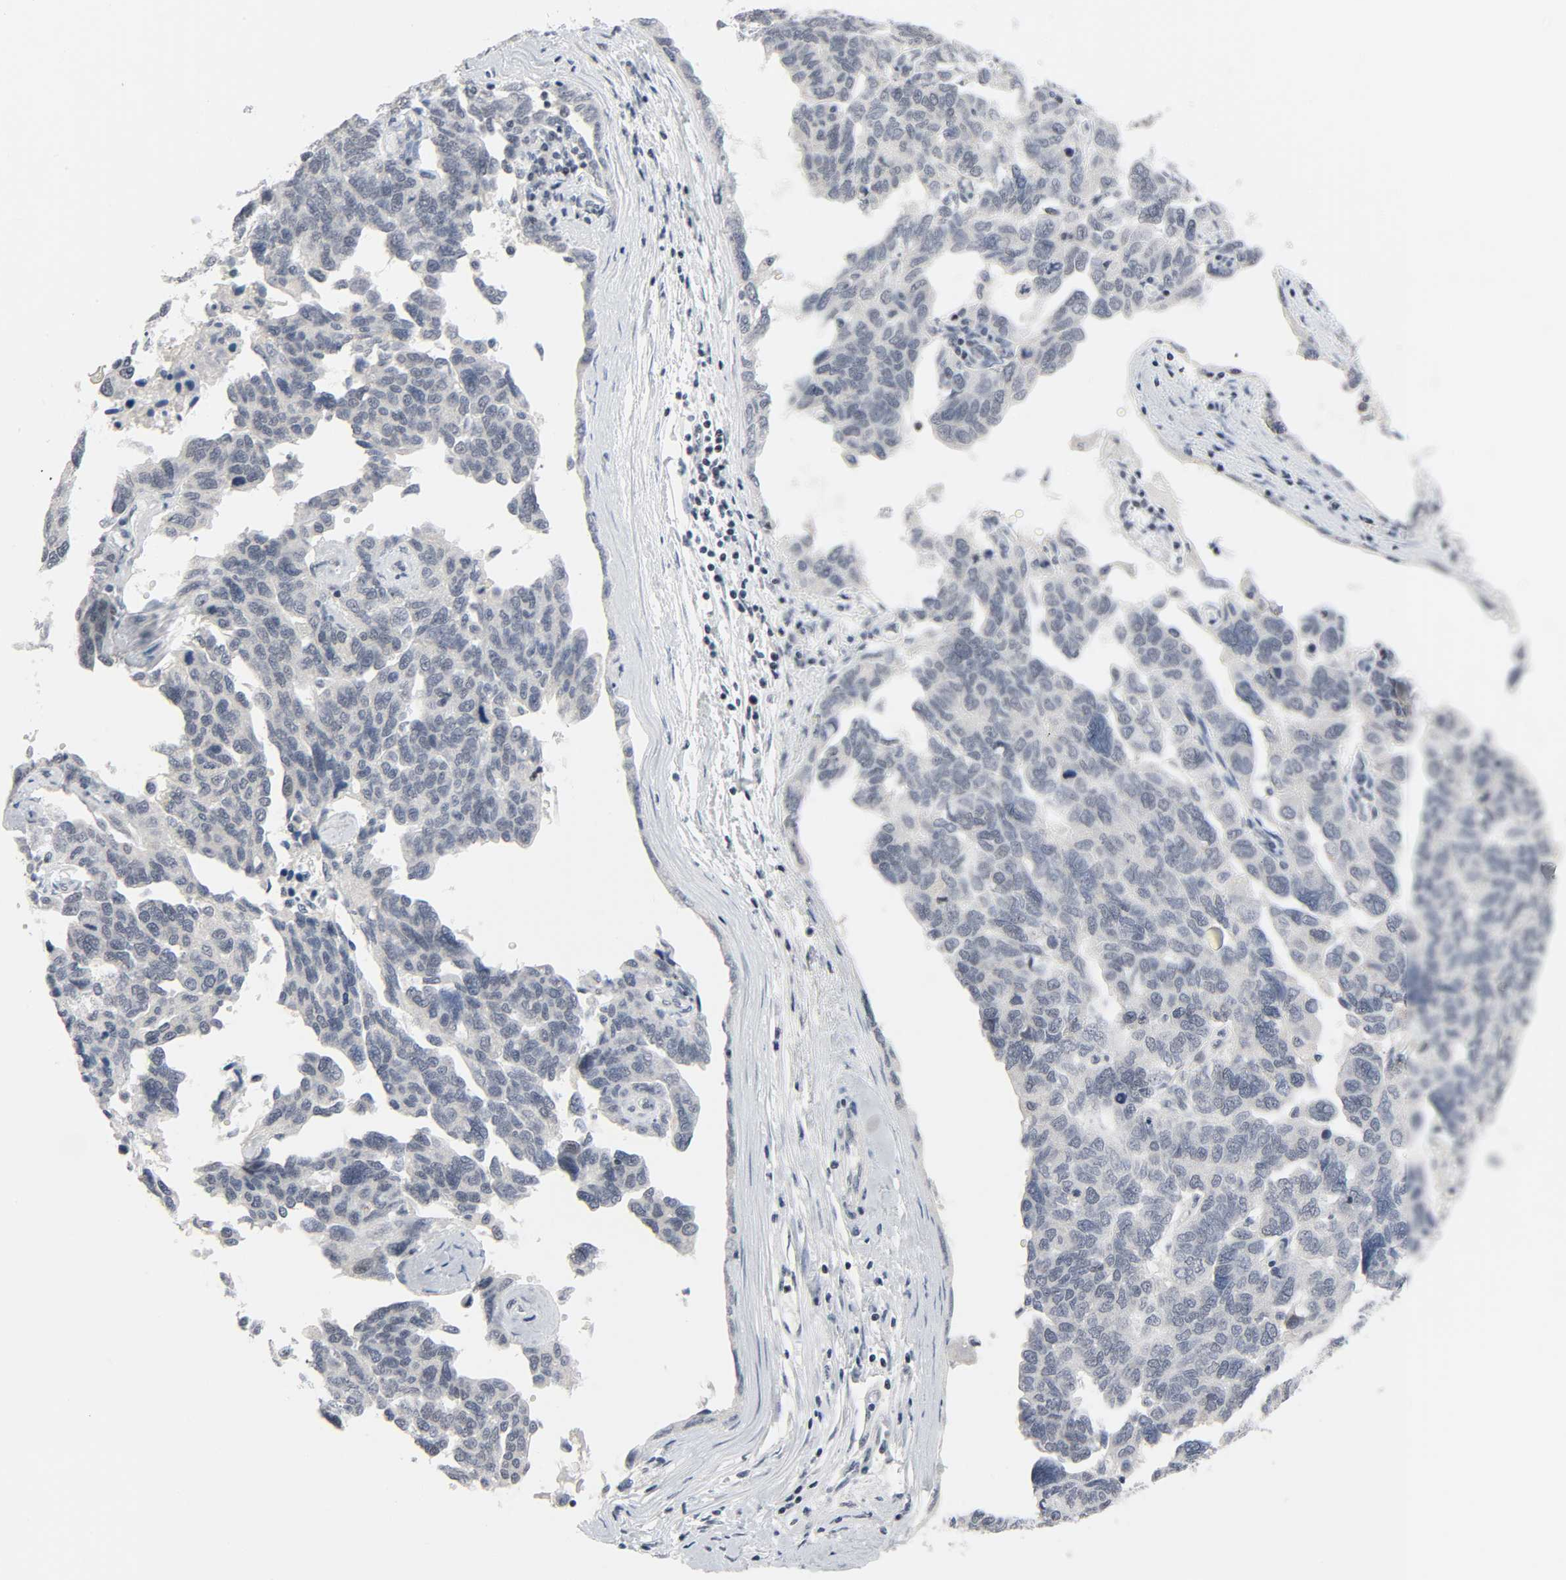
{"staining": {"intensity": "negative", "quantity": "none", "location": "none"}, "tissue": "ovarian cancer", "cell_type": "Tumor cells", "image_type": "cancer", "snomed": [{"axis": "morphology", "description": "Normal tissue, NOS"}, {"axis": "morphology", "description": "Cystadenocarcinoma, serous, NOS"}, {"axis": "topography", "description": "Ovary"}], "caption": "Immunohistochemistry micrograph of human serous cystadenocarcinoma (ovarian) stained for a protein (brown), which displays no staining in tumor cells. (Stains: DAB immunohistochemistry (IHC) with hematoxylin counter stain, Microscopy: brightfield microscopy at high magnification).", "gene": "GABPA", "patient": {"sex": "female", "age": 62}}